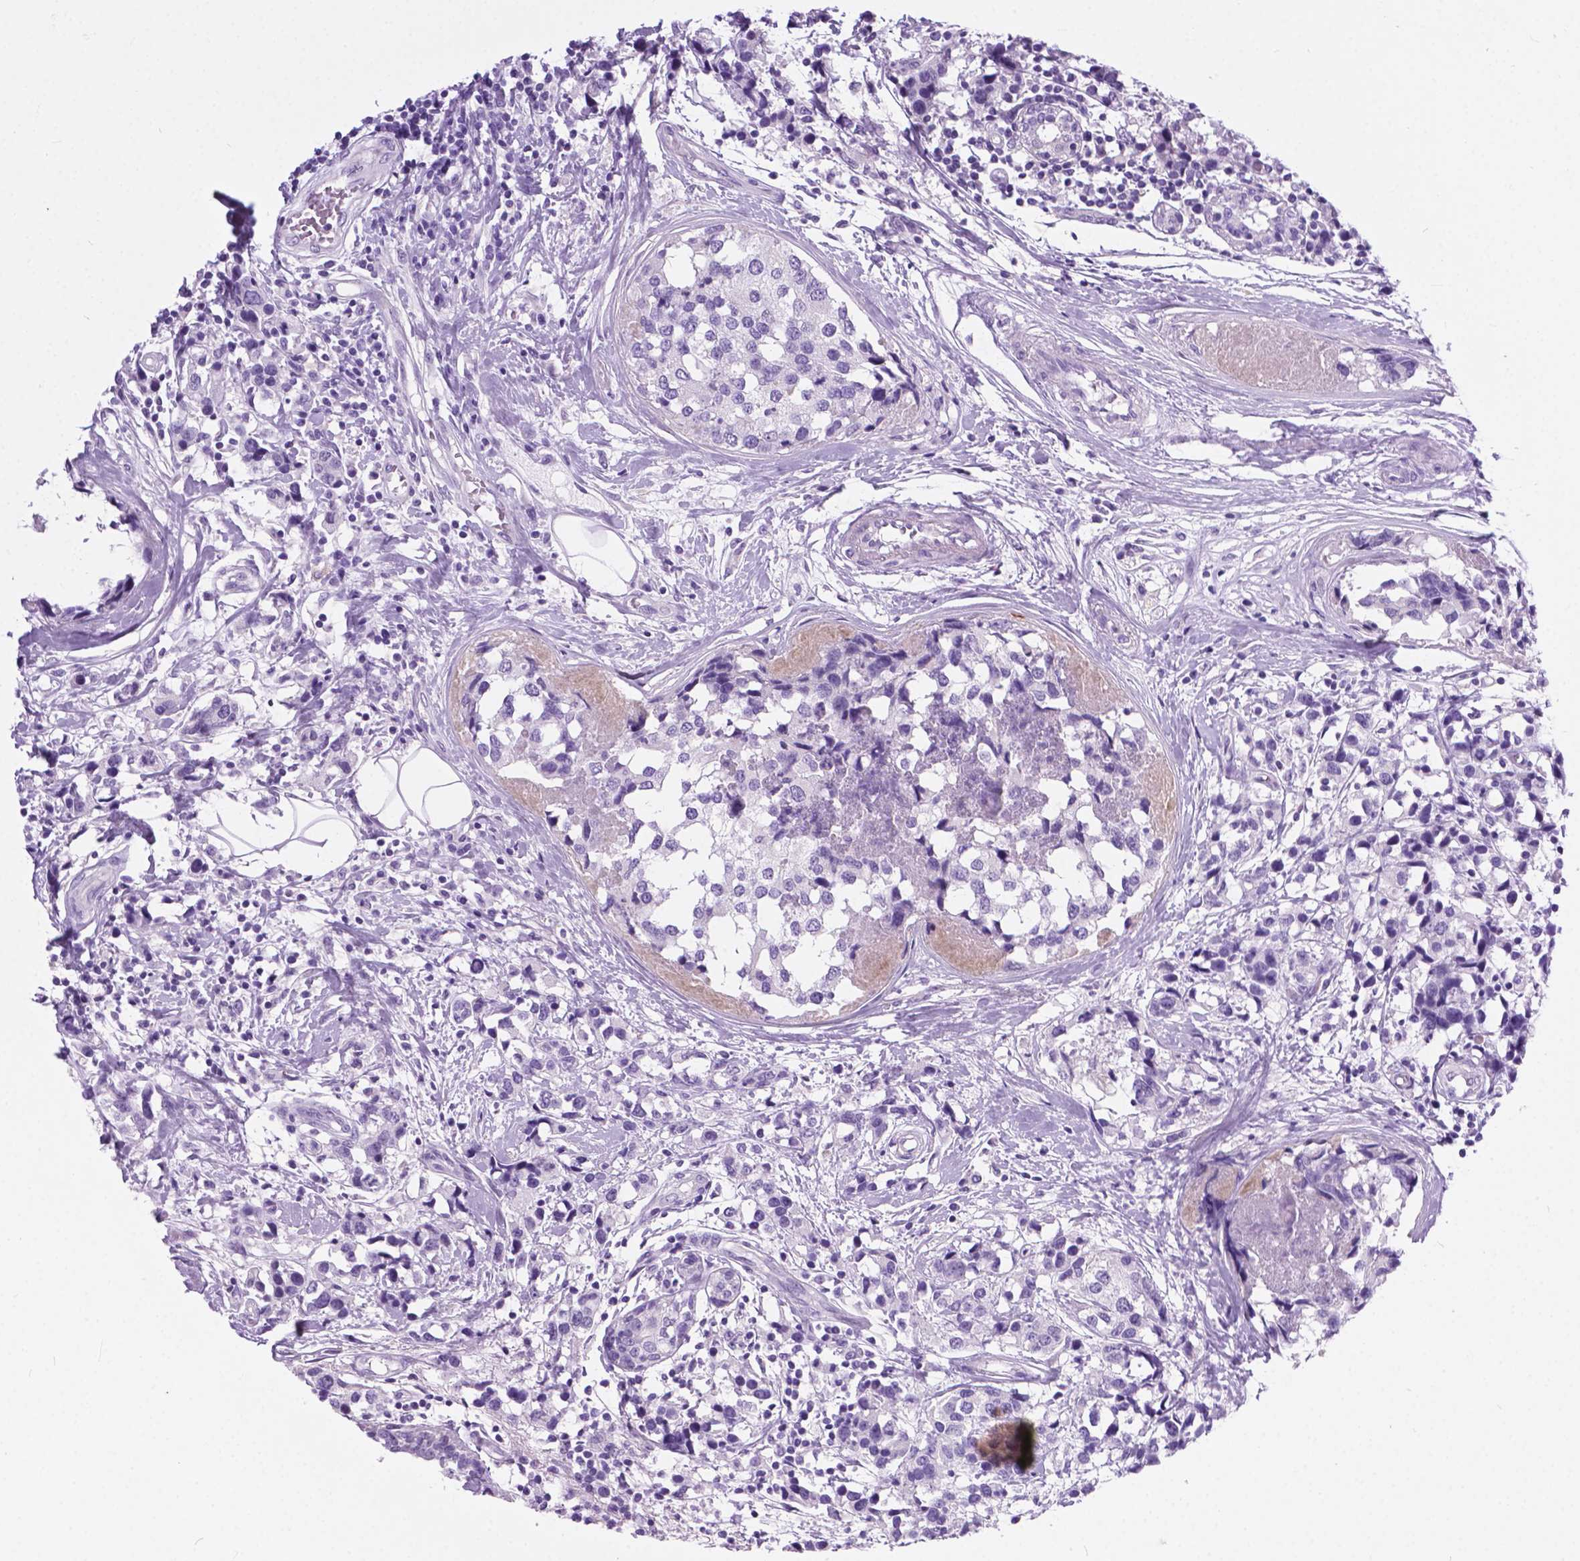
{"staining": {"intensity": "negative", "quantity": "none", "location": "none"}, "tissue": "breast cancer", "cell_type": "Tumor cells", "image_type": "cancer", "snomed": [{"axis": "morphology", "description": "Lobular carcinoma"}, {"axis": "topography", "description": "Breast"}], "caption": "Human lobular carcinoma (breast) stained for a protein using immunohistochemistry (IHC) exhibits no expression in tumor cells.", "gene": "ARMS2", "patient": {"sex": "female", "age": 59}}